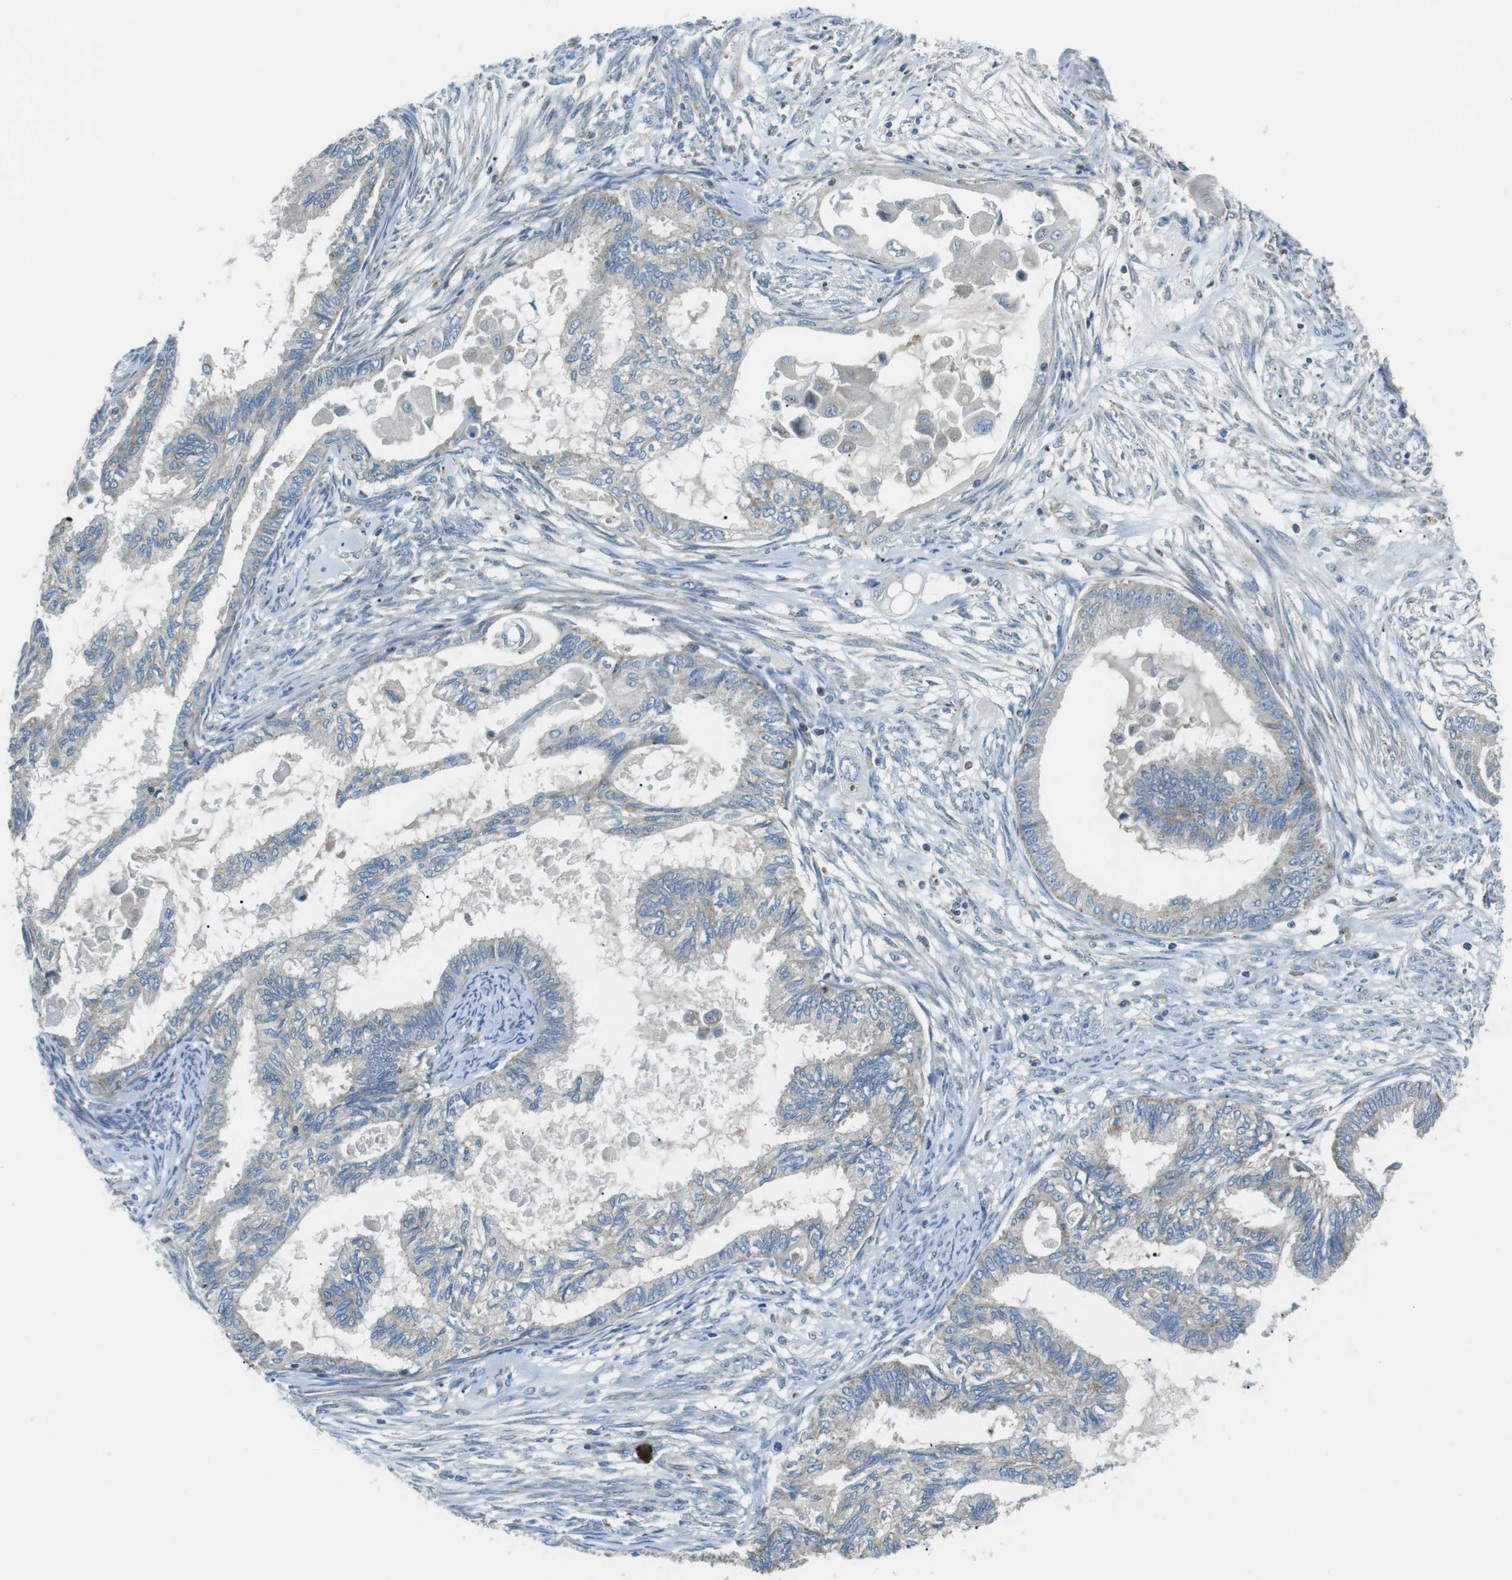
{"staining": {"intensity": "negative", "quantity": "none", "location": "none"}, "tissue": "cervical cancer", "cell_type": "Tumor cells", "image_type": "cancer", "snomed": [{"axis": "morphology", "description": "Normal tissue, NOS"}, {"axis": "morphology", "description": "Adenocarcinoma, NOS"}, {"axis": "topography", "description": "Cervix"}, {"axis": "topography", "description": "Endometrium"}], "caption": "IHC of adenocarcinoma (cervical) displays no staining in tumor cells.", "gene": "FAM3B", "patient": {"sex": "female", "age": 86}}